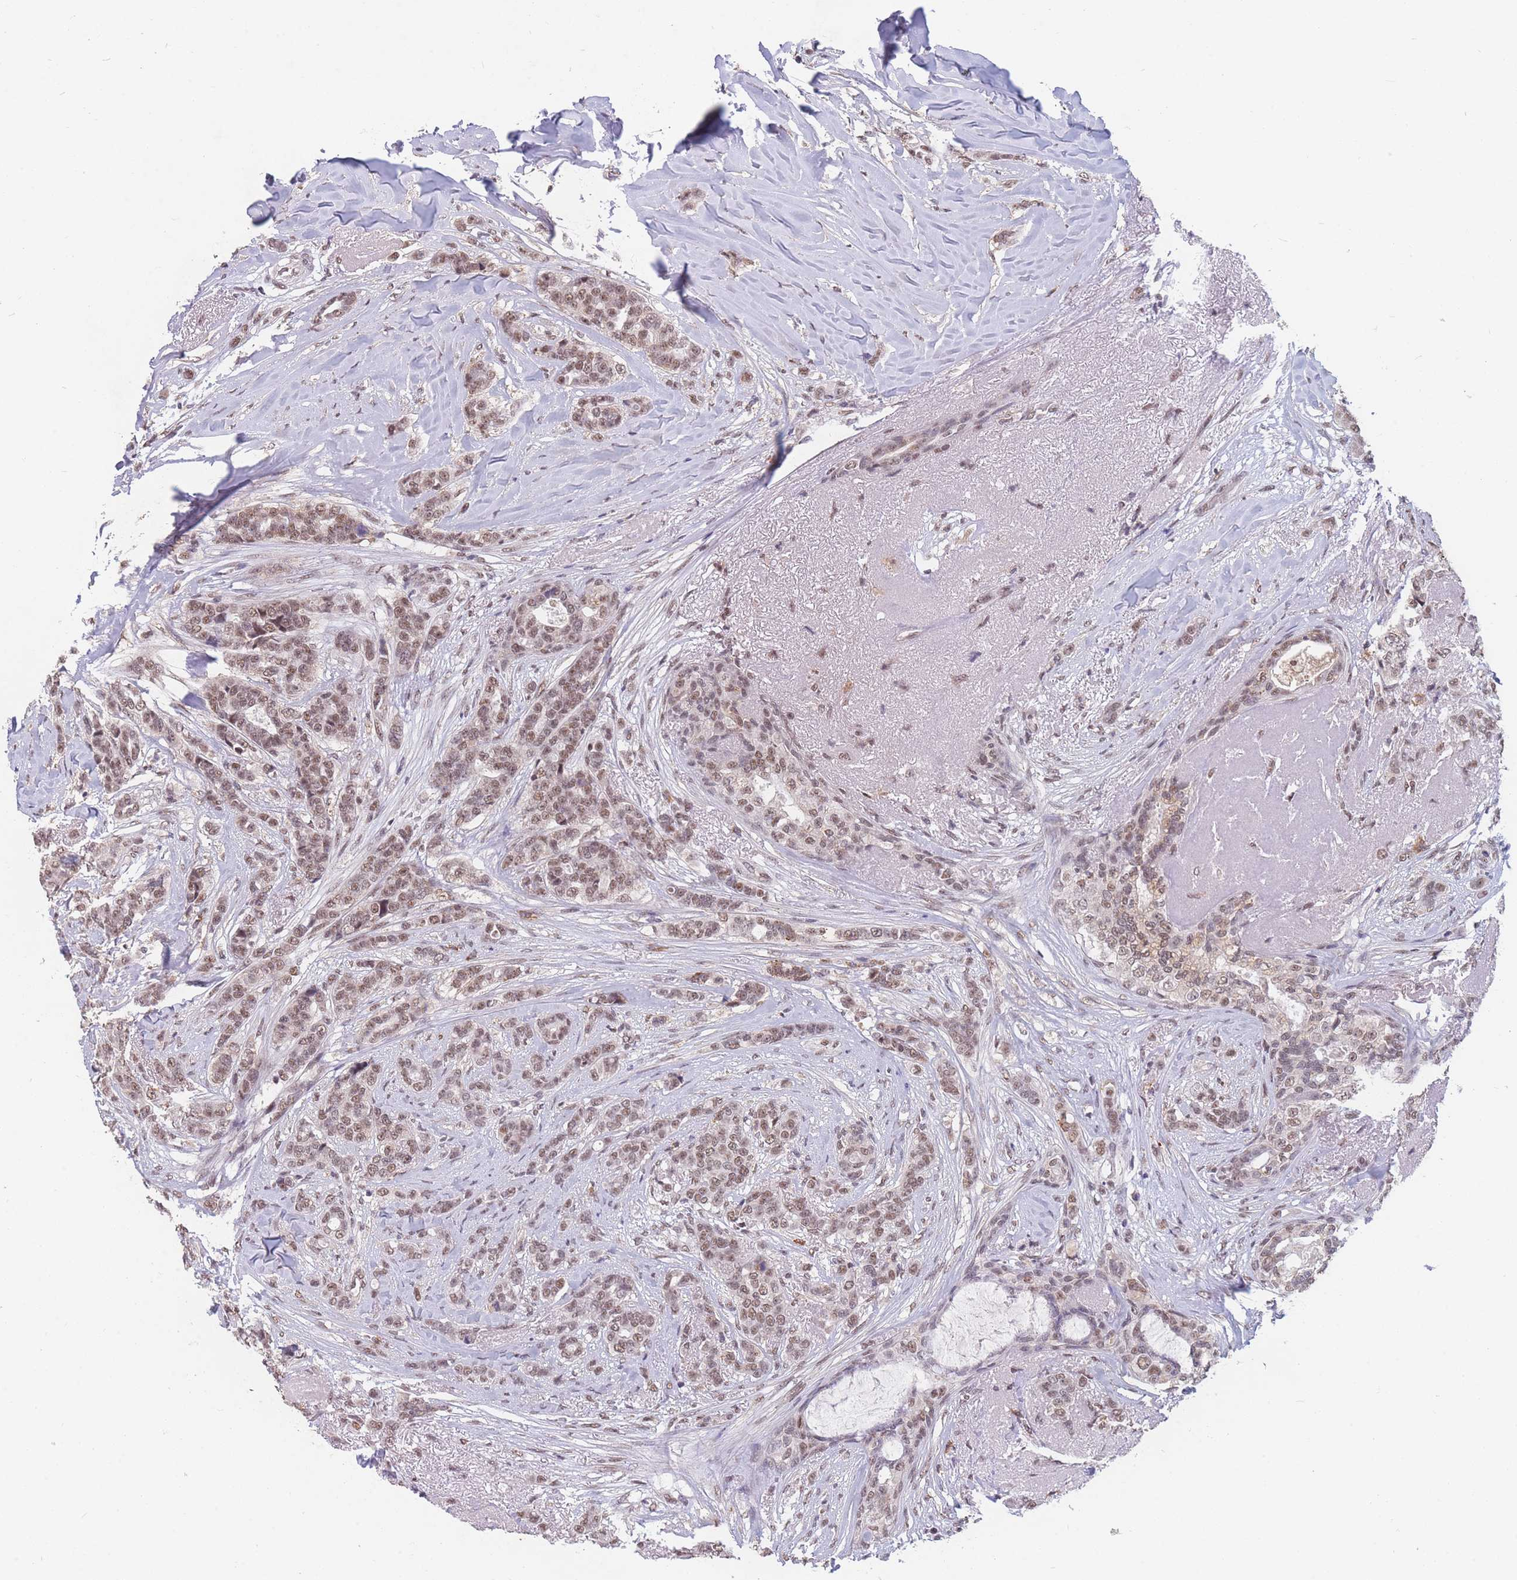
{"staining": {"intensity": "weak", "quantity": ">75%", "location": "nuclear"}, "tissue": "breast cancer", "cell_type": "Tumor cells", "image_type": "cancer", "snomed": [{"axis": "morphology", "description": "Lobular carcinoma"}, {"axis": "topography", "description": "Breast"}], "caption": "Lobular carcinoma (breast) stained with a protein marker displays weak staining in tumor cells.", "gene": "SNRPA1", "patient": {"sex": "female", "age": 51}}